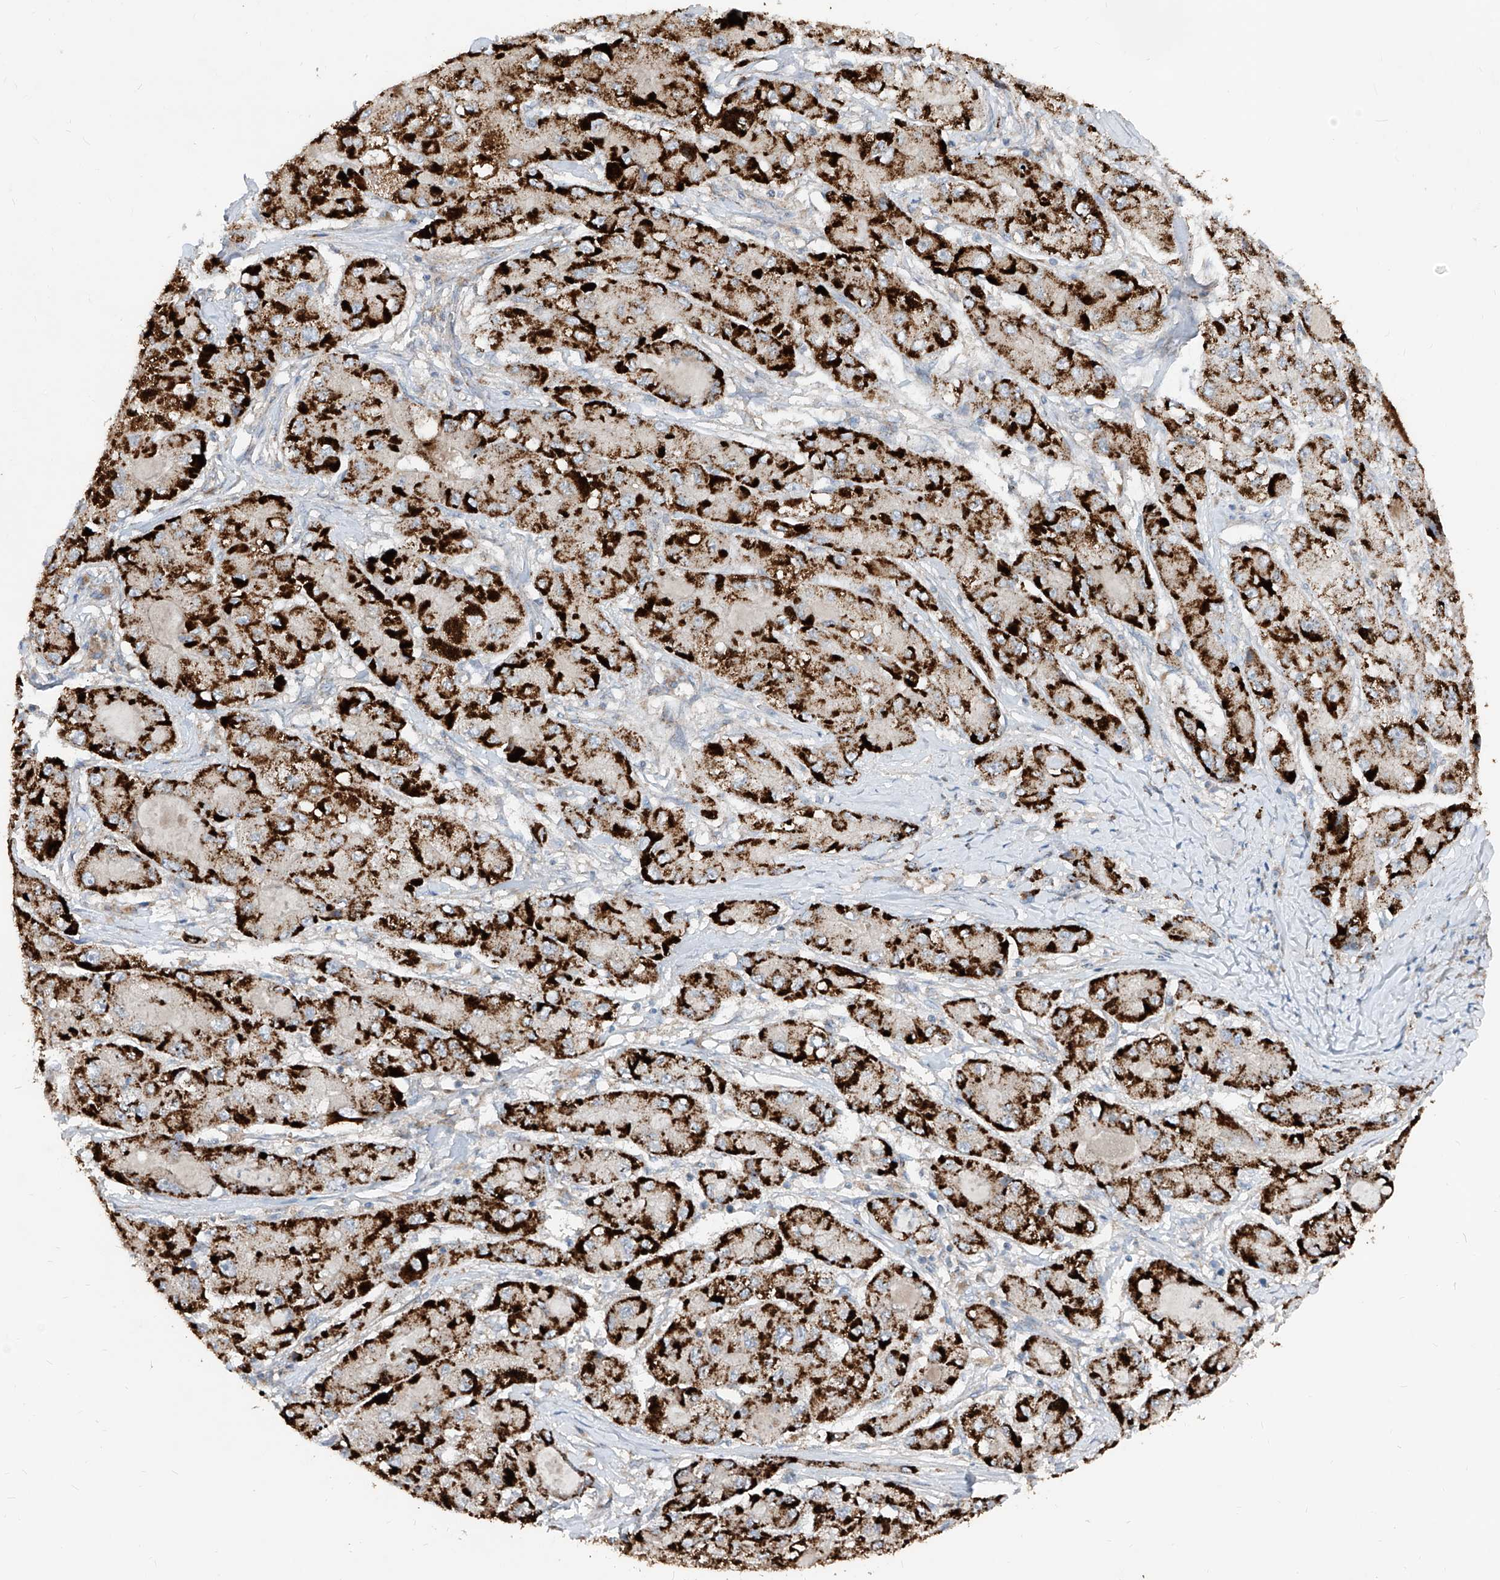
{"staining": {"intensity": "strong", "quantity": ">75%", "location": "cytoplasmic/membranous"}, "tissue": "liver cancer", "cell_type": "Tumor cells", "image_type": "cancer", "snomed": [{"axis": "morphology", "description": "Carcinoma, Hepatocellular, NOS"}, {"axis": "topography", "description": "Liver"}], "caption": "The micrograph shows staining of liver hepatocellular carcinoma, revealing strong cytoplasmic/membranous protein positivity (brown color) within tumor cells.", "gene": "ABCD3", "patient": {"sex": "male", "age": 80}}